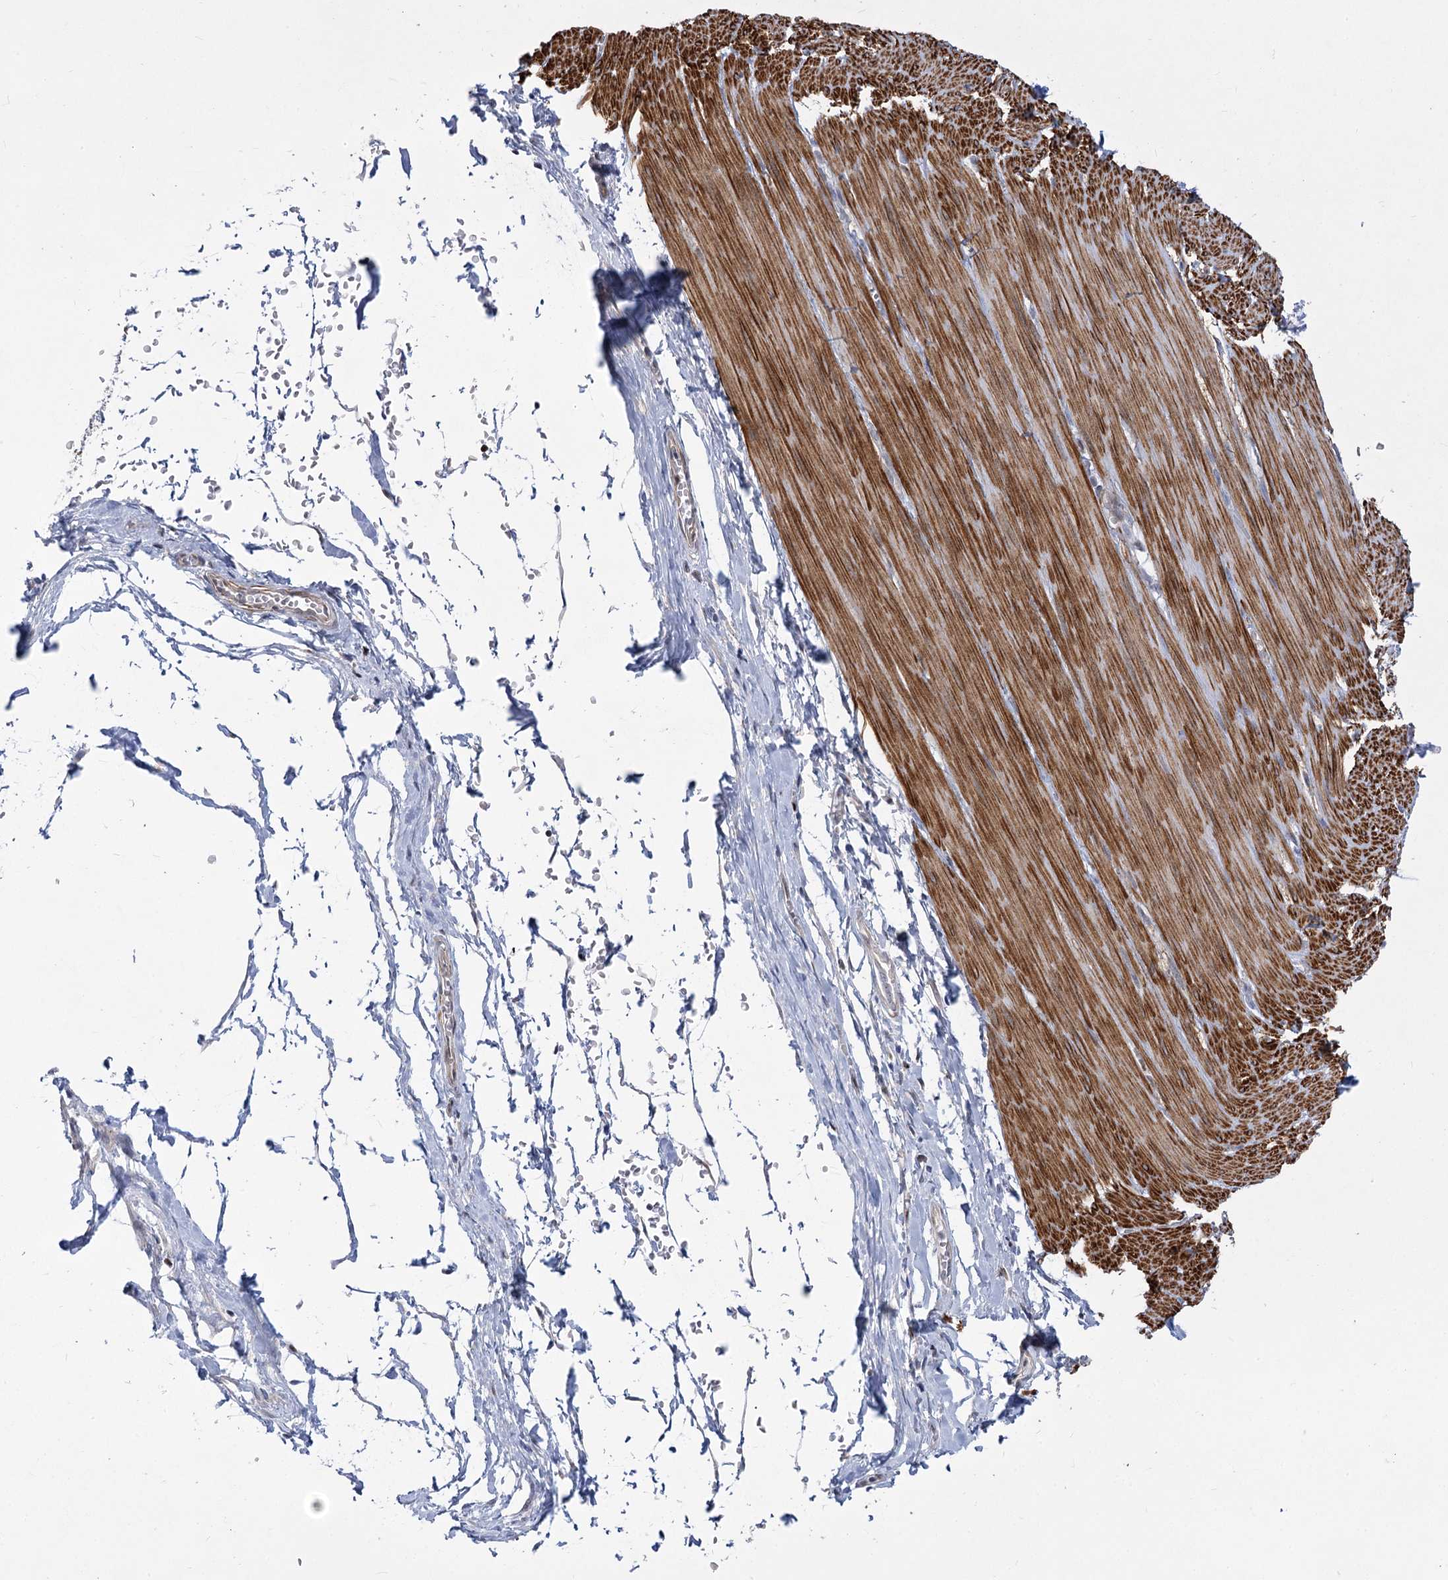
{"staining": {"intensity": "strong", "quantity": ">75%", "location": "cytoplasmic/membranous"}, "tissue": "smooth muscle", "cell_type": "Smooth muscle cells", "image_type": "normal", "snomed": [{"axis": "morphology", "description": "Normal tissue, NOS"}, {"axis": "morphology", "description": "Adenocarcinoma, NOS"}, {"axis": "topography", "description": "Colon"}, {"axis": "topography", "description": "Peripheral nerve tissue"}], "caption": "Immunohistochemistry image of benign smooth muscle: human smooth muscle stained using immunohistochemistry (IHC) exhibits high levels of strong protein expression localized specifically in the cytoplasmic/membranous of smooth muscle cells, appearing as a cytoplasmic/membranous brown color.", "gene": "ARSI", "patient": {"sex": "male", "age": 14}}